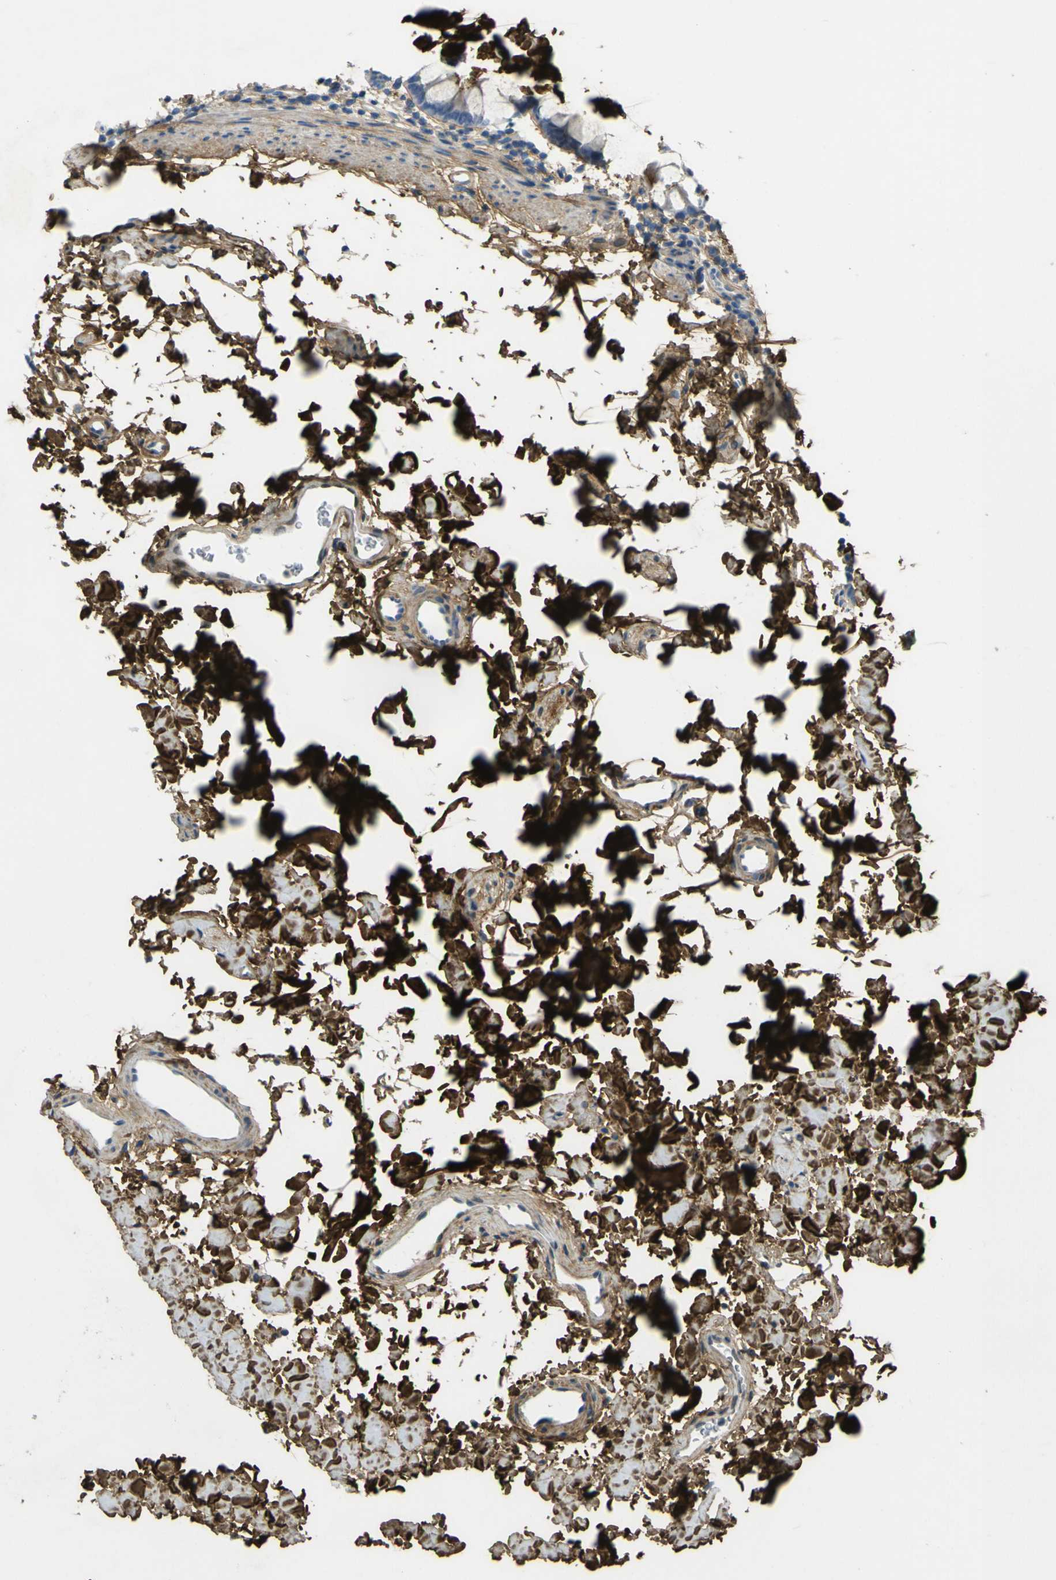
{"staining": {"intensity": "moderate", "quantity": ">75%", "location": "cytoplasmic/membranous"}, "tissue": "rectum", "cell_type": "Glandular cells", "image_type": "normal", "snomed": [{"axis": "morphology", "description": "Normal tissue, NOS"}, {"axis": "topography", "description": "Rectum"}], "caption": "The photomicrograph displays staining of normal rectum, revealing moderate cytoplasmic/membranous protein expression (brown color) within glandular cells.", "gene": "OGN", "patient": {"sex": "female", "age": 24}}